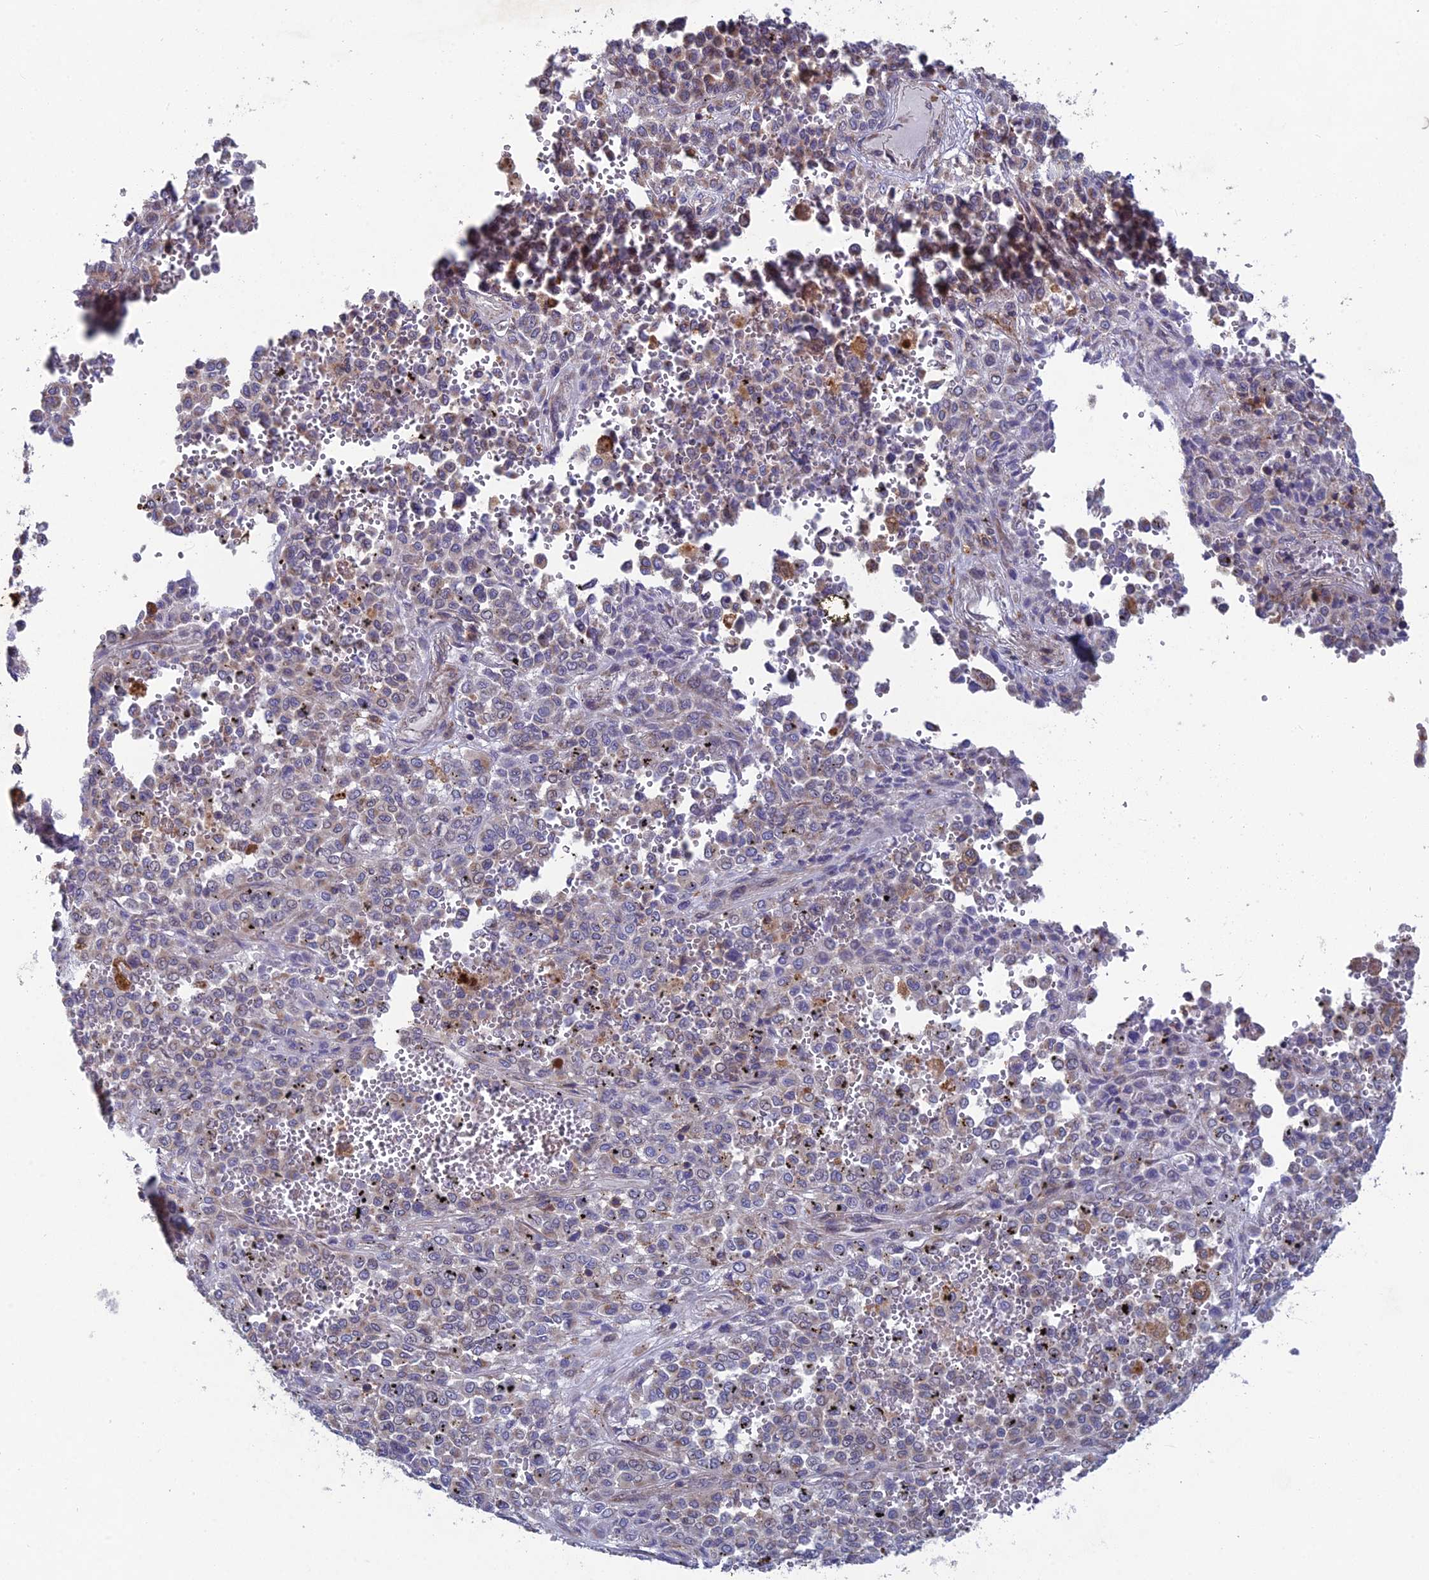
{"staining": {"intensity": "negative", "quantity": "none", "location": "none"}, "tissue": "melanoma", "cell_type": "Tumor cells", "image_type": "cancer", "snomed": [{"axis": "morphology", "description": "Malignant melanoma, Metastatic site"}, {"axis": "topography", "description": "Pancreas"}], "caption": "There is no significant staining in tumor cells of malignant melanoma (metastatic site).", "gene": "BLTP2", "patient": {"sex": "female", "age": 30}}